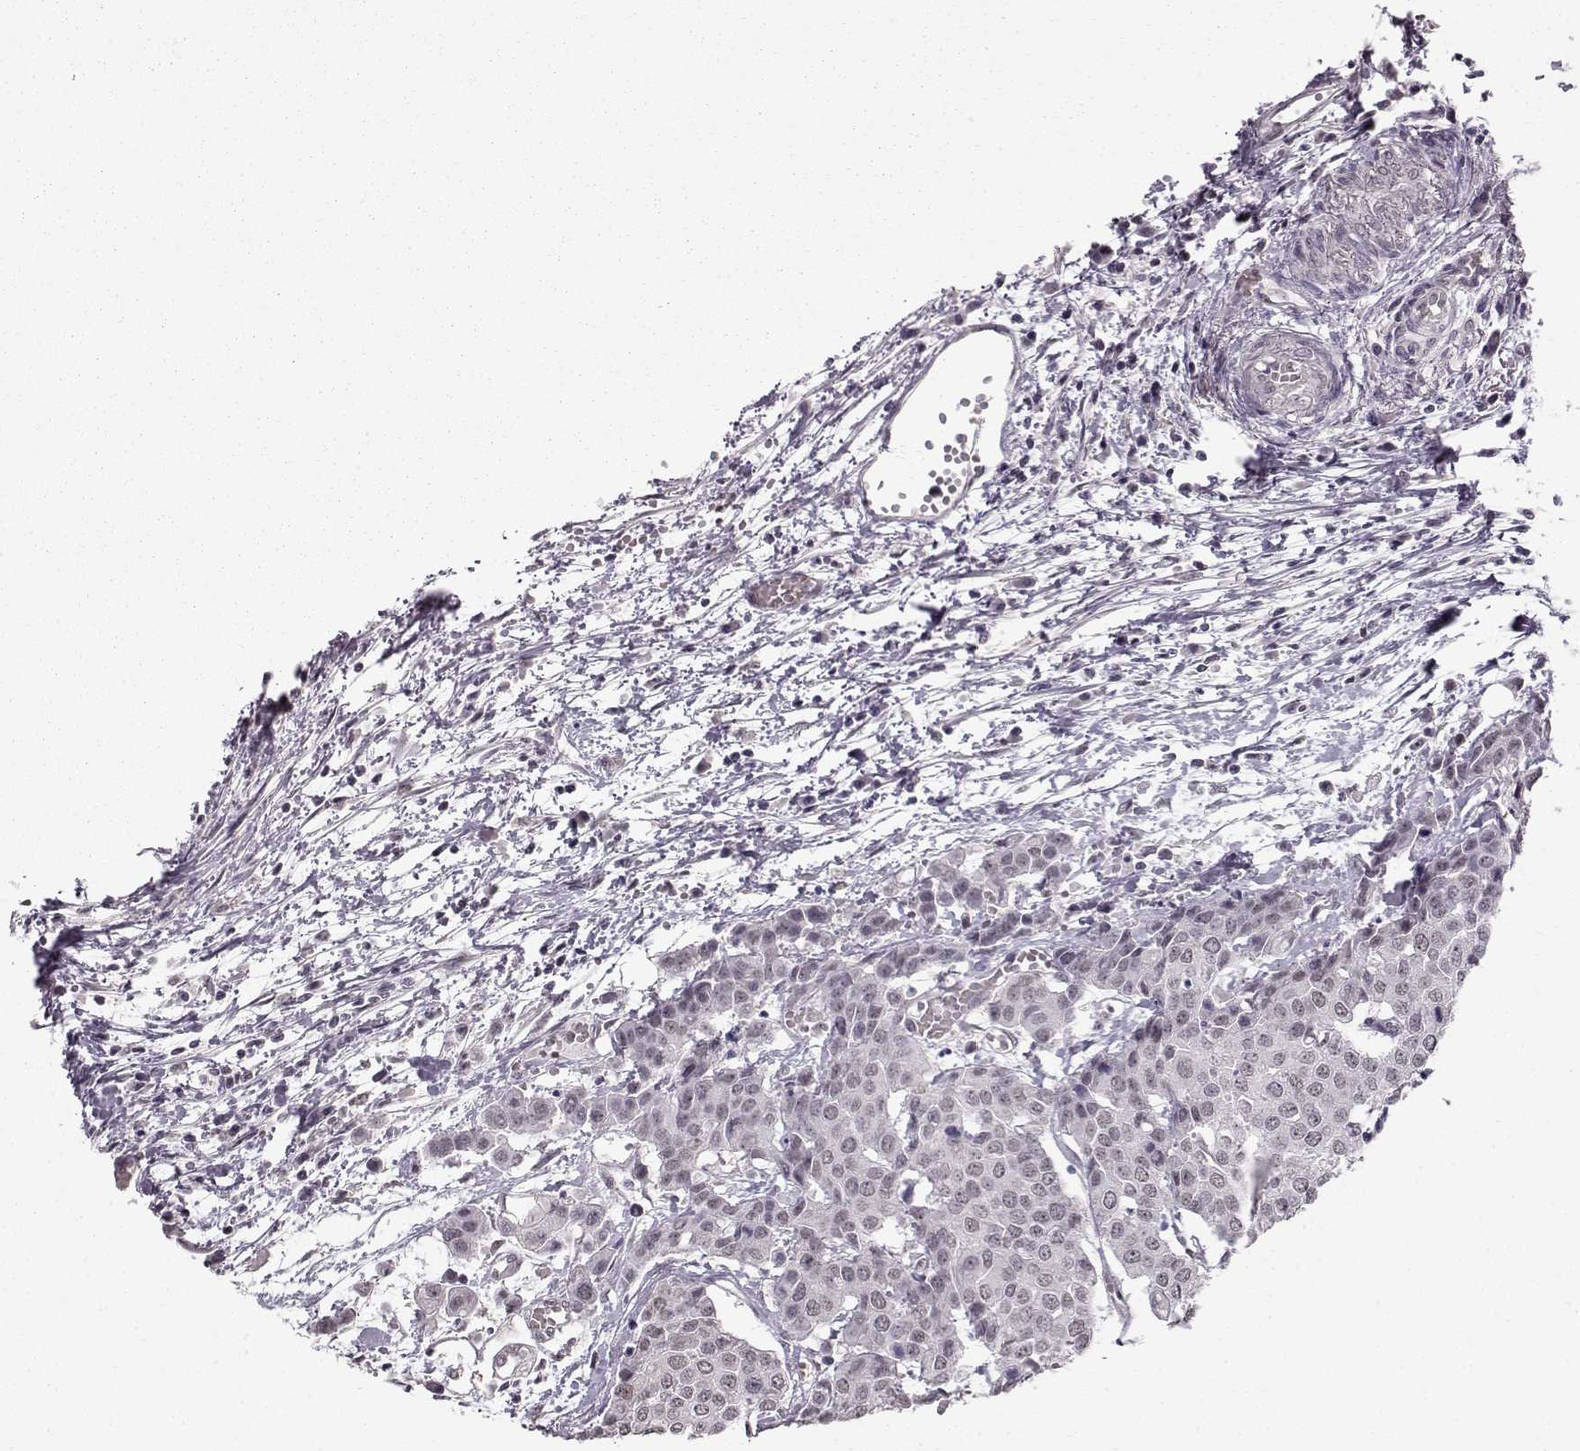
{"staining": {"intensity": "negative", "quantity": "none", "location": "none"}, "tissue": "carcinoid", "cell_type": "Tumor cells", "image_type": "cancer", "snomed": [{"axis": "morphology", "description": "Carcinoid, malignant, NOS"}, {"axis": "topography", "description": "Colon"}], "caption": "The micrograph reveals no staining of tumor cells in carcinoid (malignant).", "gene": "PCP4", "patient": {"sex": "male", "age": 81}}